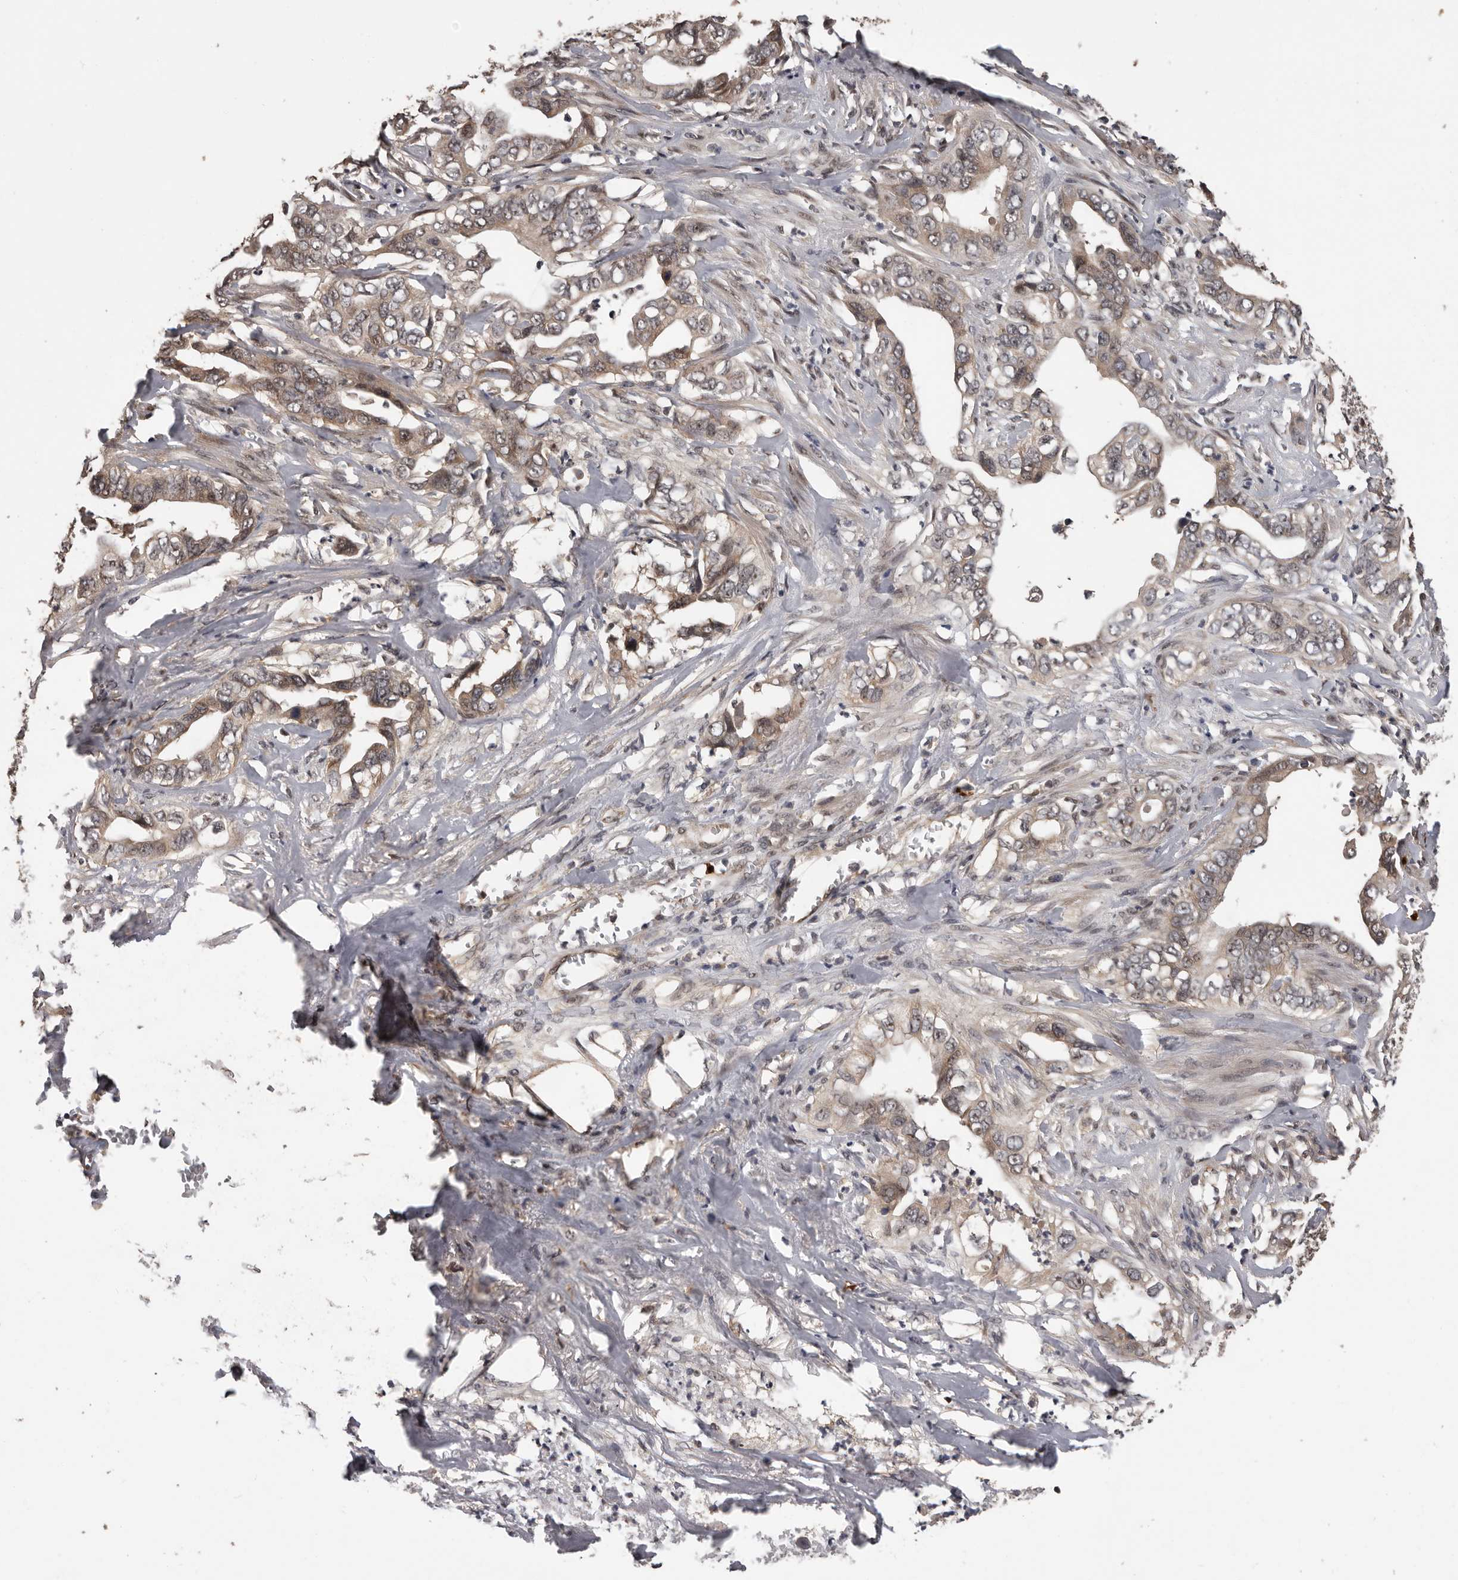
{"staining": {"intensity": "weak", "quantity": ">75%", "location": "cytoplasmic/membranous,nuclear"}, "tissue": "liver cancer", "cell_type": "Tumor cells", "image_type": "cancer", "snomed": [{"axis": "morphology", "description": "Cholangiocarcinoma"}, {"axis": "topography", "description": "Liver"}], "caption": "Immunohistochemistry of liver cancer (cholangiocarcinoma) reveals low levels of weak cytoplasmic/membranous and nuclear expression in about >75% of tumor cells. Immunohistochemistry stains the protein in brown and the nuclei are stained blue.", "gene": "VPS37A", "patient": {"sex": "female", "age": 79}}